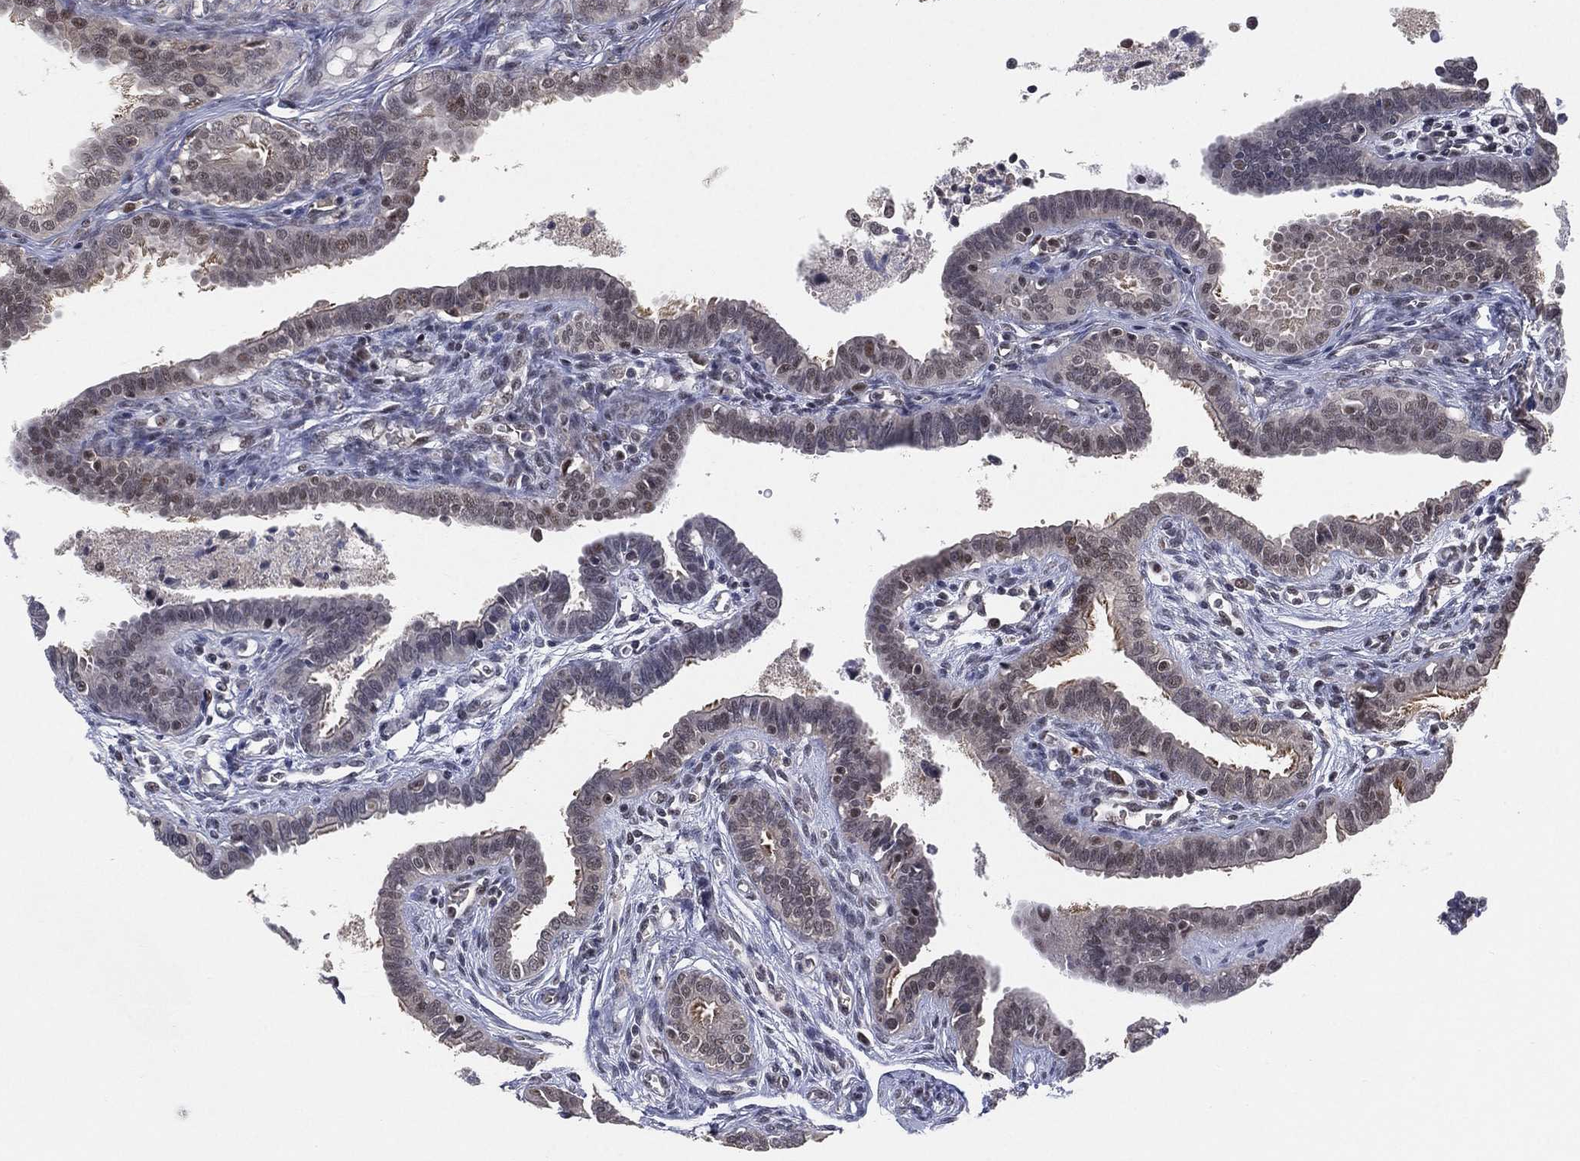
{"staining": {"intensity": "moderate", "quantity": "25%-75%", "location": "nuclear"}, "tissue": "fallopian tube", "cell_type": "Glandular cells", "image_type": "normal", "snomed": [{"axis": "morphology", "description": "Normal tissue, NOS"}, {"axis": "morphology", "description": "Carcinoma, endometroid"}, {"axis": "topography", "description": "Fallopian tube"}, {"axis": "topography", "description": "Ovary"}], "caption": "Normal fallopian tube was stained to show a protein in brown. There is medium levels of moderate nuclear staining in approximately 25%-75% of glandular cells. The staining is performed using DAB brown chromogen to label protein expression. The nuclei are counter-stained blue using hematoxylin.", "gene": "DGCR8", "patient": {"sex": "female", "age": 42}}